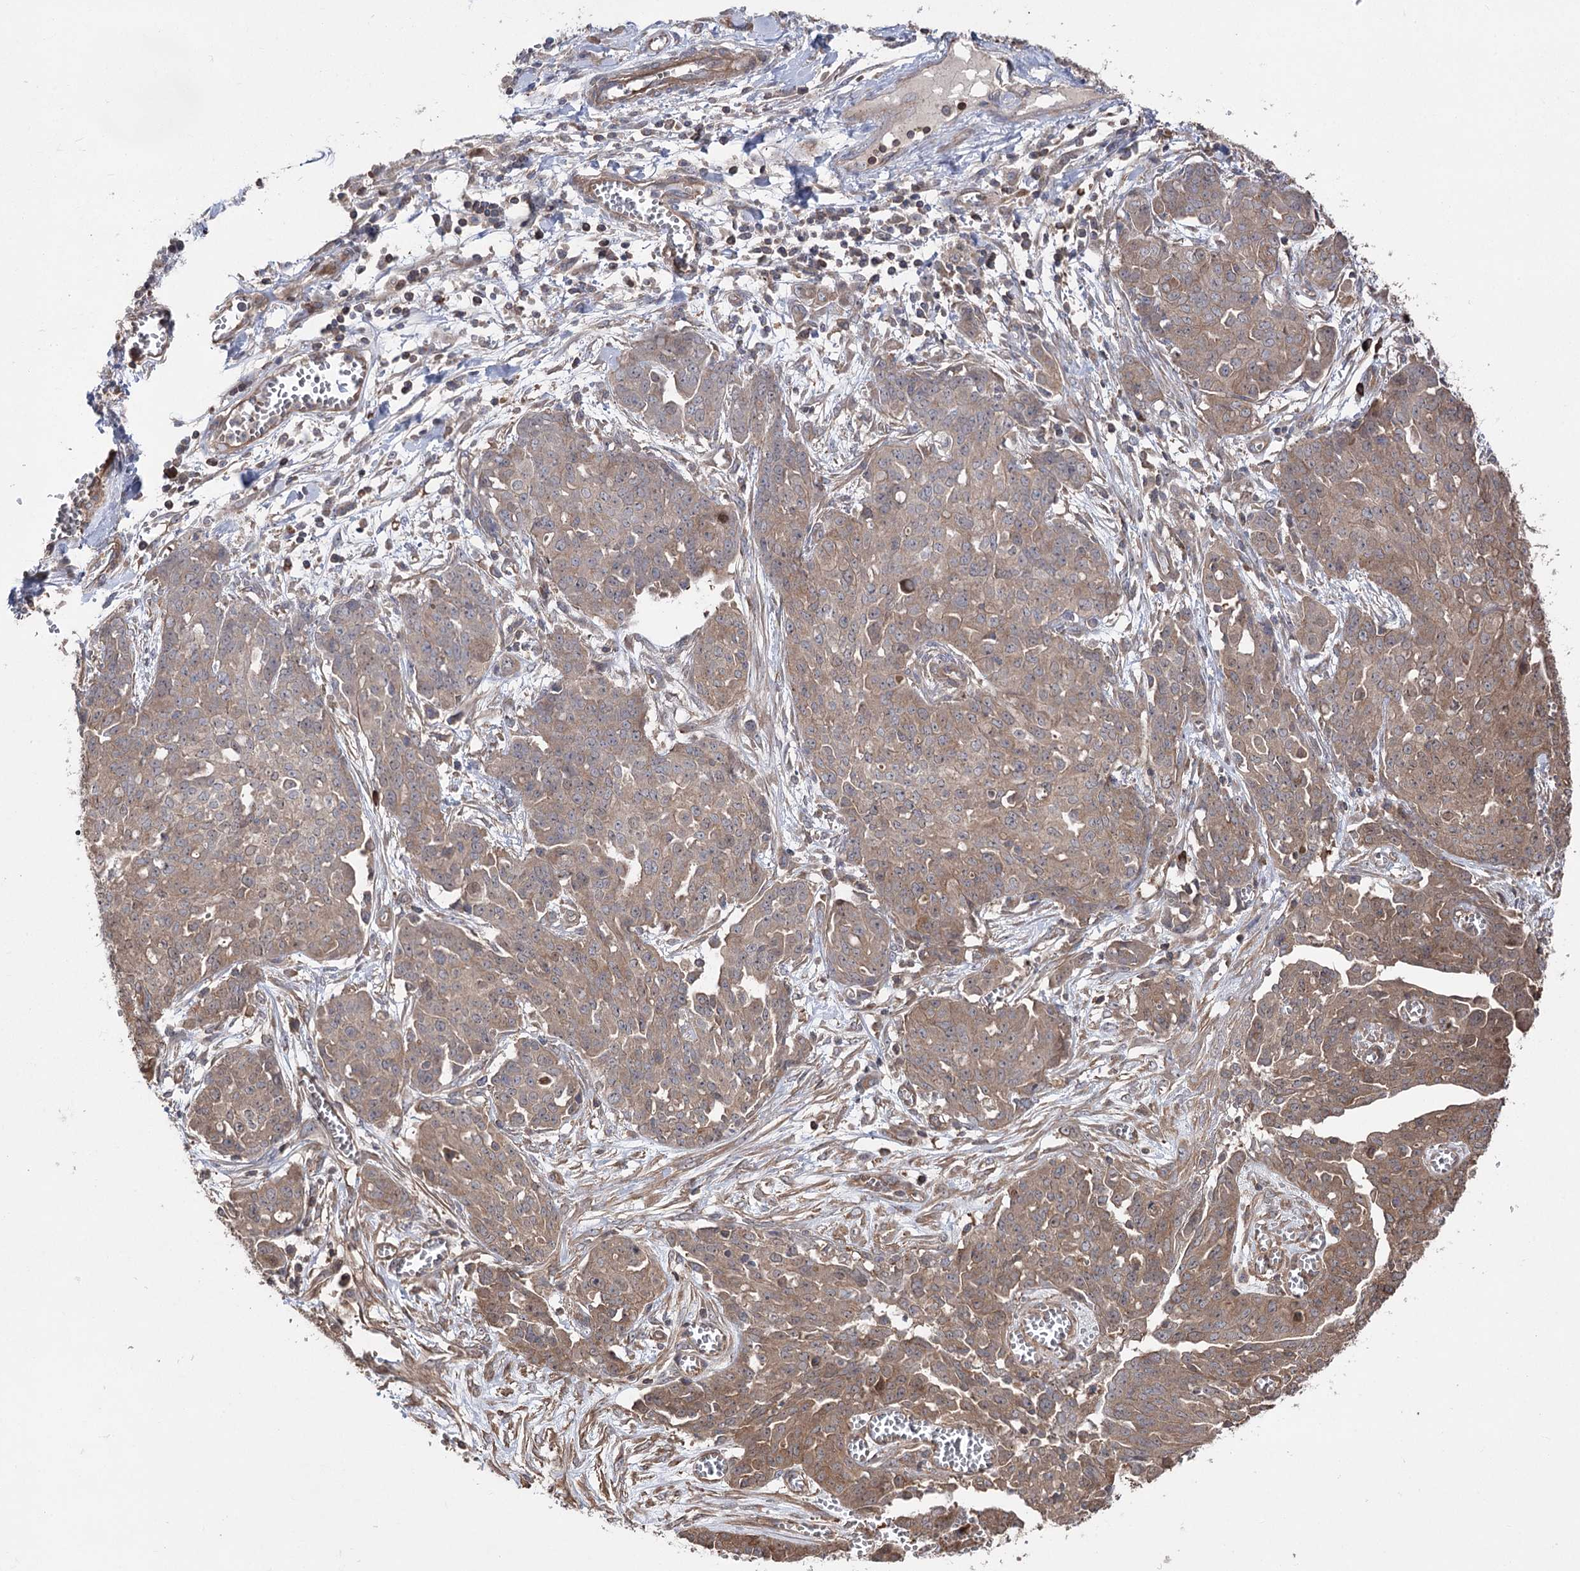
{"staining": {"intensity": "weak", "quantity": ">75%", "location": "cytoplasmic/membranous"}, "tissue": "ovarian cancer", "cell_type": "Tumor cells", "image_type": "cancer", "snomed": [{"axis": "morphology", "description": "Cystadenocarcinoma, serous, NOS"}, {"axis": "topography", "description": "Soft tissue"}, {"axis": "topography", "description": "Ovary"}], "caption": "Immunohistochemistry (IHC) histopathology image of neoplastic tissue: human serous cystadenocarcinoma (ovarian) stained using immunohistochemistry shows low levels of weak protein expression localized specifically in the cytoplasmic/membranous of tumor cells, appearing as a cytoplasmic/membranous brown color.", "gene": "LARS2", "patient": {"sex": "female", "age": 57}}